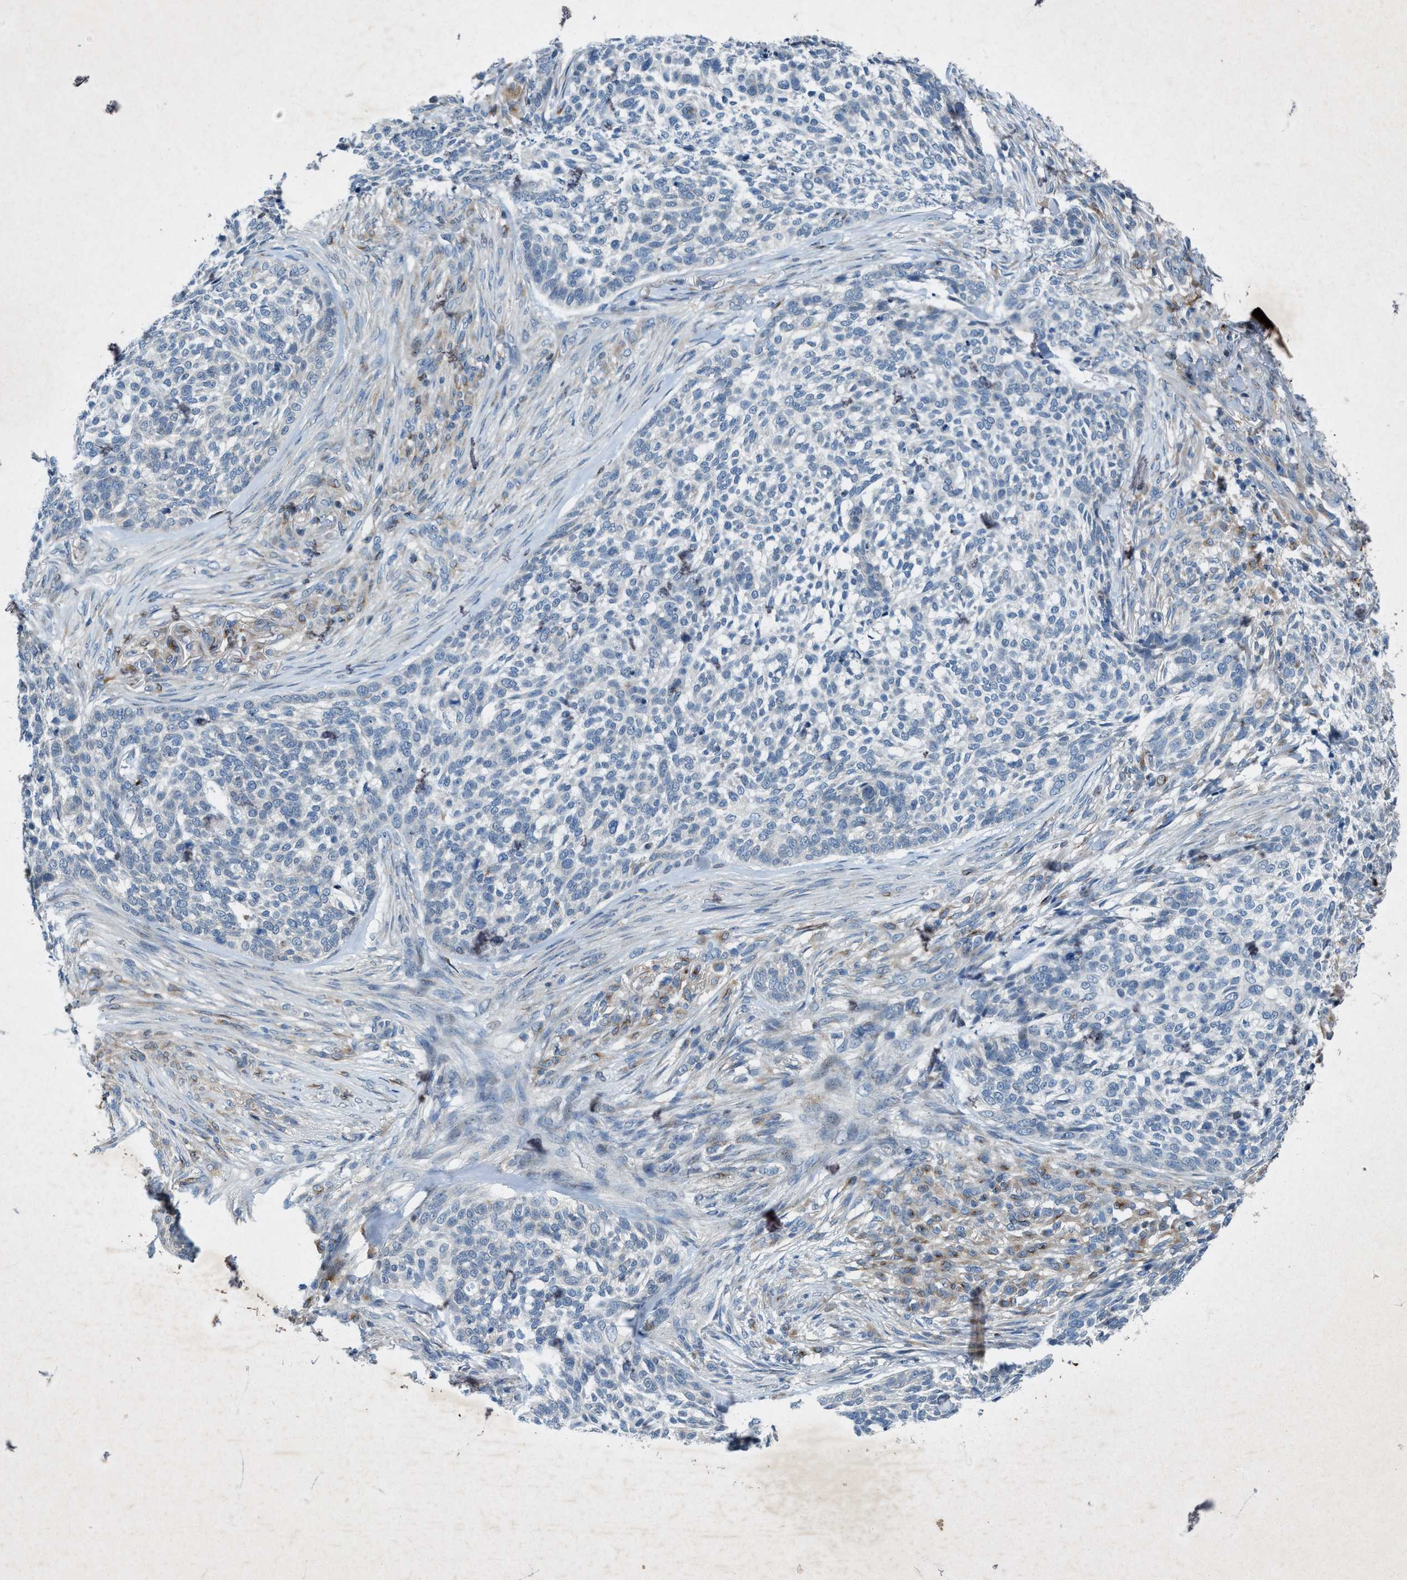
{"staining": {"intensity": "weak", "quantity": "<25%", "location": "cytoplasmic/membranous"}, "tissue": "skin cancer", "cell_type": "Tumor cells", "image_type": "cancer", "snomed": [{"axis": "morphology", "description": "Basal cell carcinoma"}, {"axis": "topography", "description": "Skin"}], "caption": "Skin cancer stained for a protein using immunohistochemistry demonstrates no expression tumor cells.", "gene": "URGCP", "patient": {"sex": "female", "age": 64}}